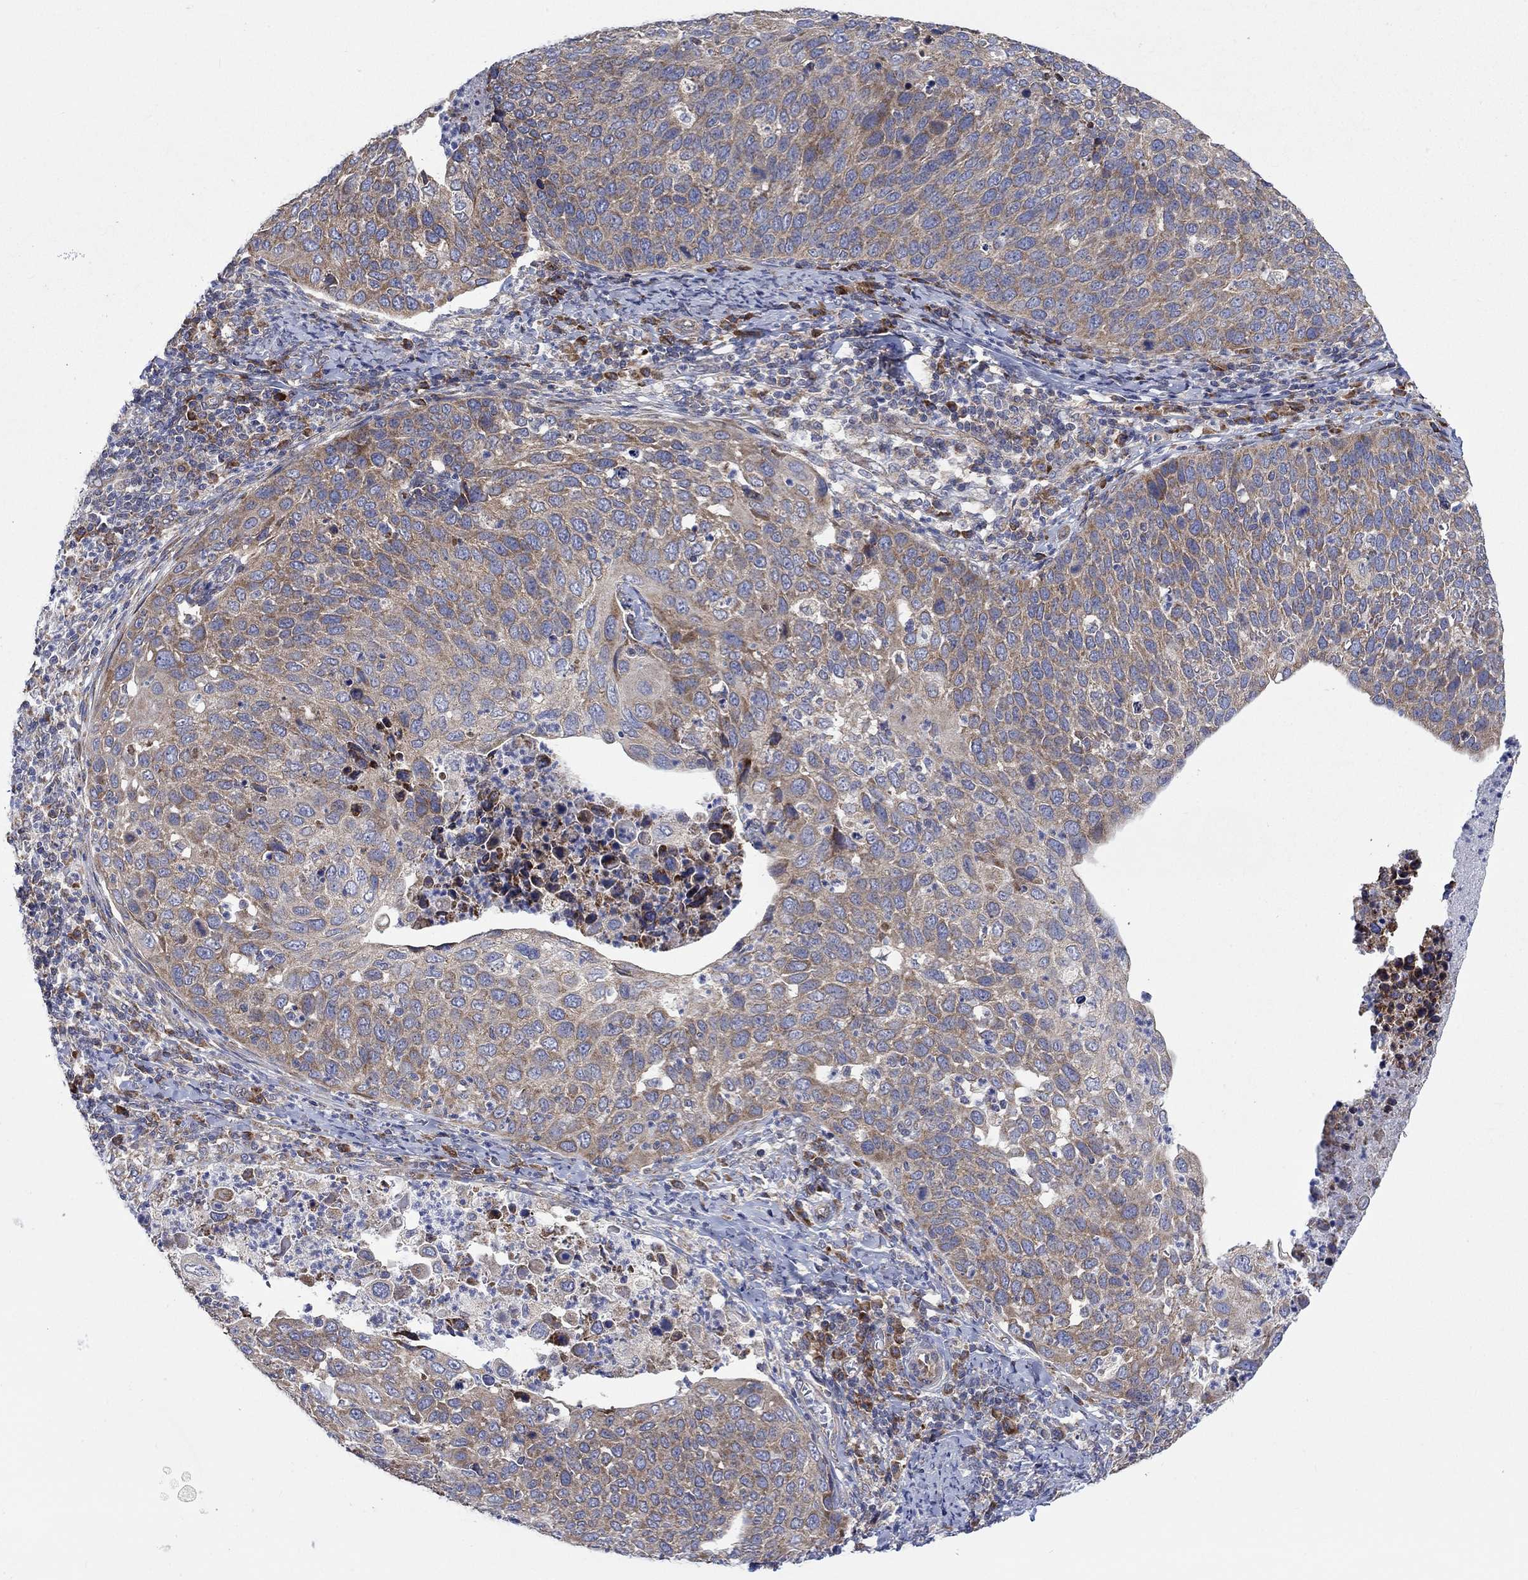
{"staining": {"intensity": "weak", "quantity": ">75%", "location": "cytoplasmic/membranous"}, "tissue": "cervical cancer", "cell_type": "Tumor cells", "image_type": "cancer", "snomed": [{"axis": "morphology", "description": "Squamous cell carcinoma, NOS"}, {"axis": "topography", "description": "Cervix"}], "caption": "Cervical cancer (squamous cell carcinoma) tissue exhibits weak cytoplasmic/membranous positivity in approximately >75% of tumor cells (Stains: DAB (3,3'-diaminobenzidine) in brown, nuclei in blue, Microscopy: brightfield microscopy at high magnification).", "gene": "RPLP0", "patient": {"sex": "female", "age": 54}}